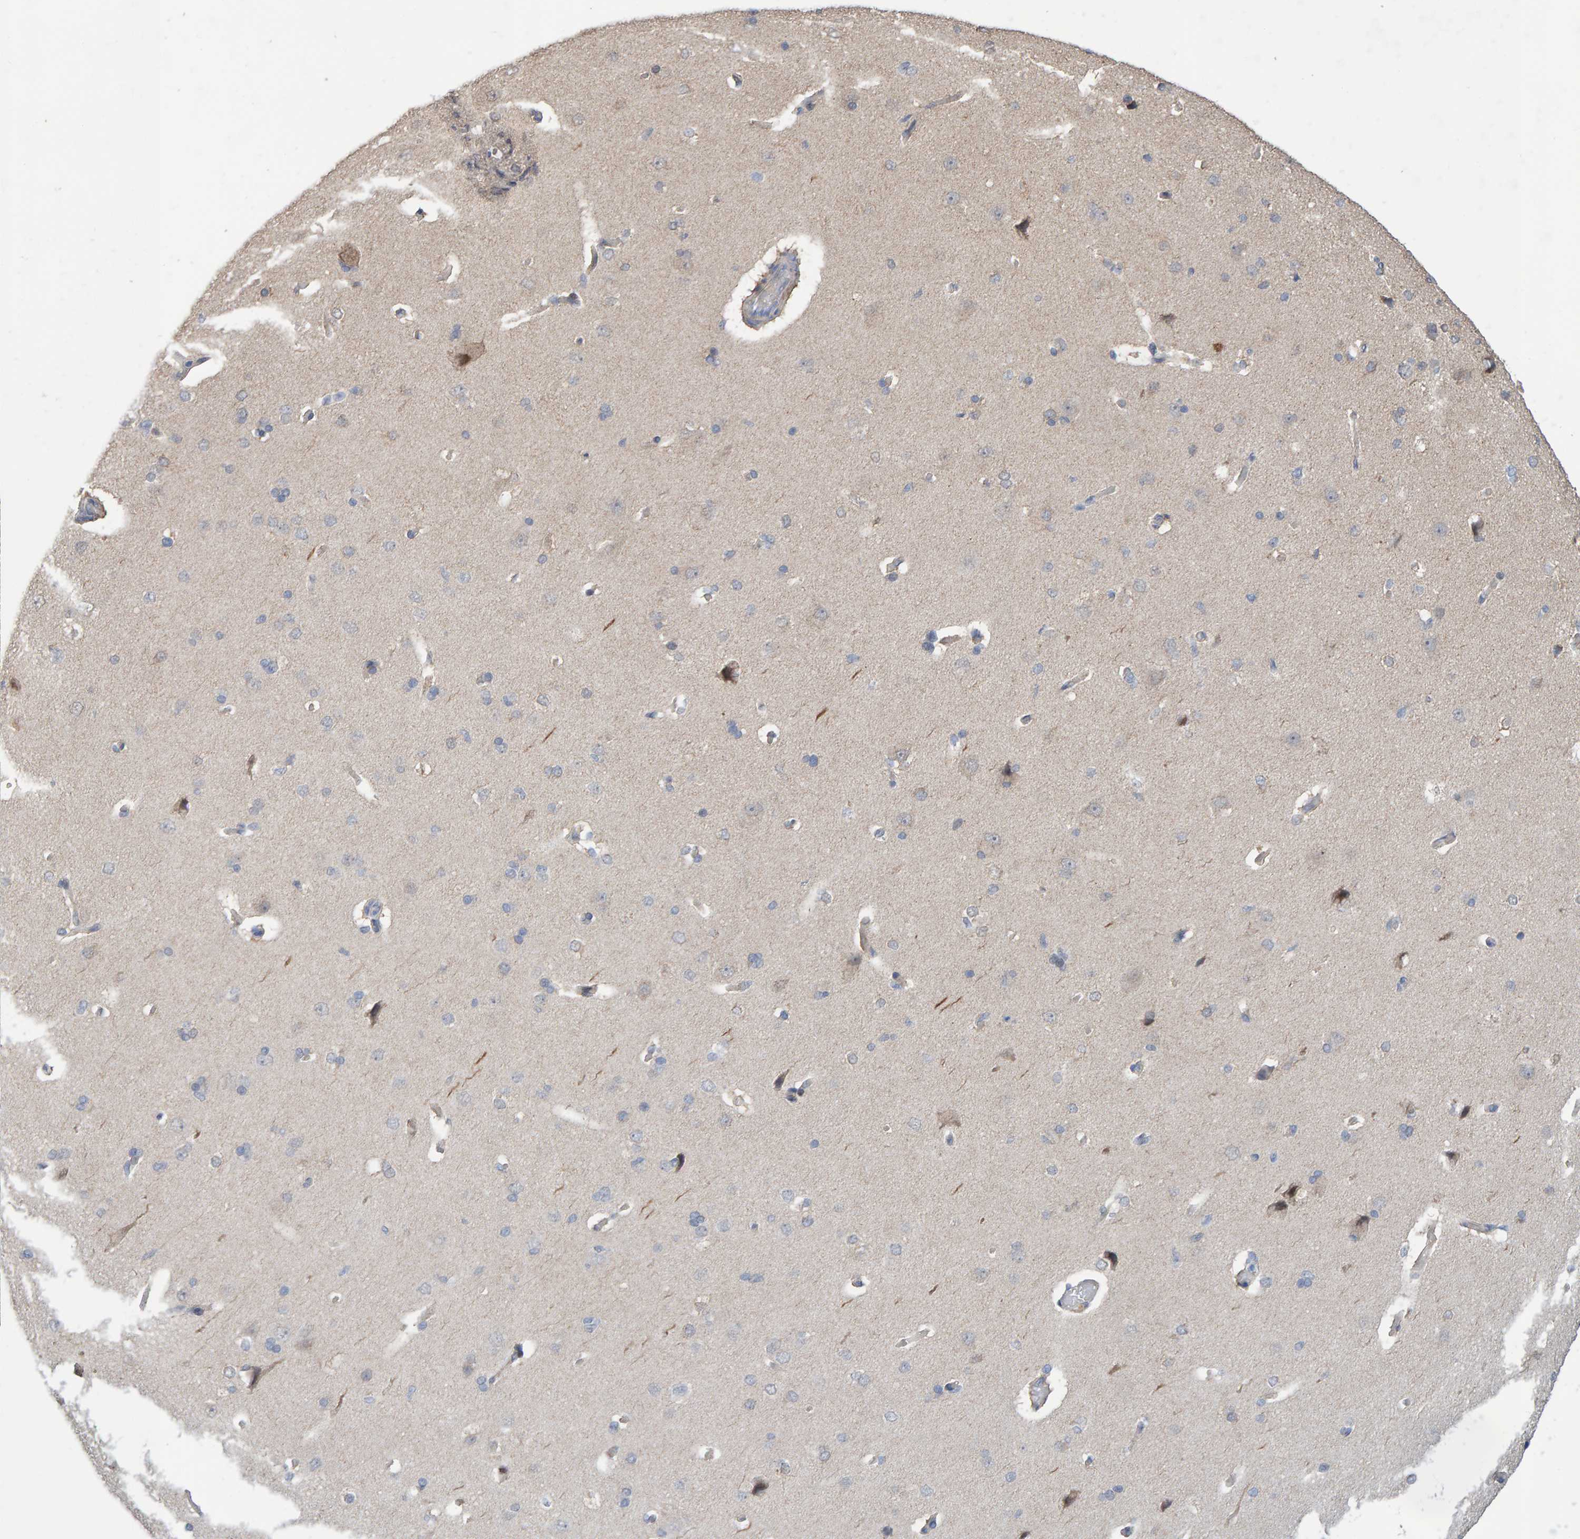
{"staining": {"intensity": "negative", "quantity": "none", "location": "none"}, "tissue": "cerebral cortex", "cell_type": "Endothelial cells", "image_type": "normal", "snomed": [{"axis": "morphology", "description": "Normal tissue, NOS"}, {"axis": "topography", "description": "Cerebral cortex"}], "caption": "Image shows no significant protein positivity in endothelial cells of normal cerebral cortex. (DAB immunohistochemistry (IHC), high magnification).", "gene": "USP43", "patient": {"sex": "male", "age": 62}}